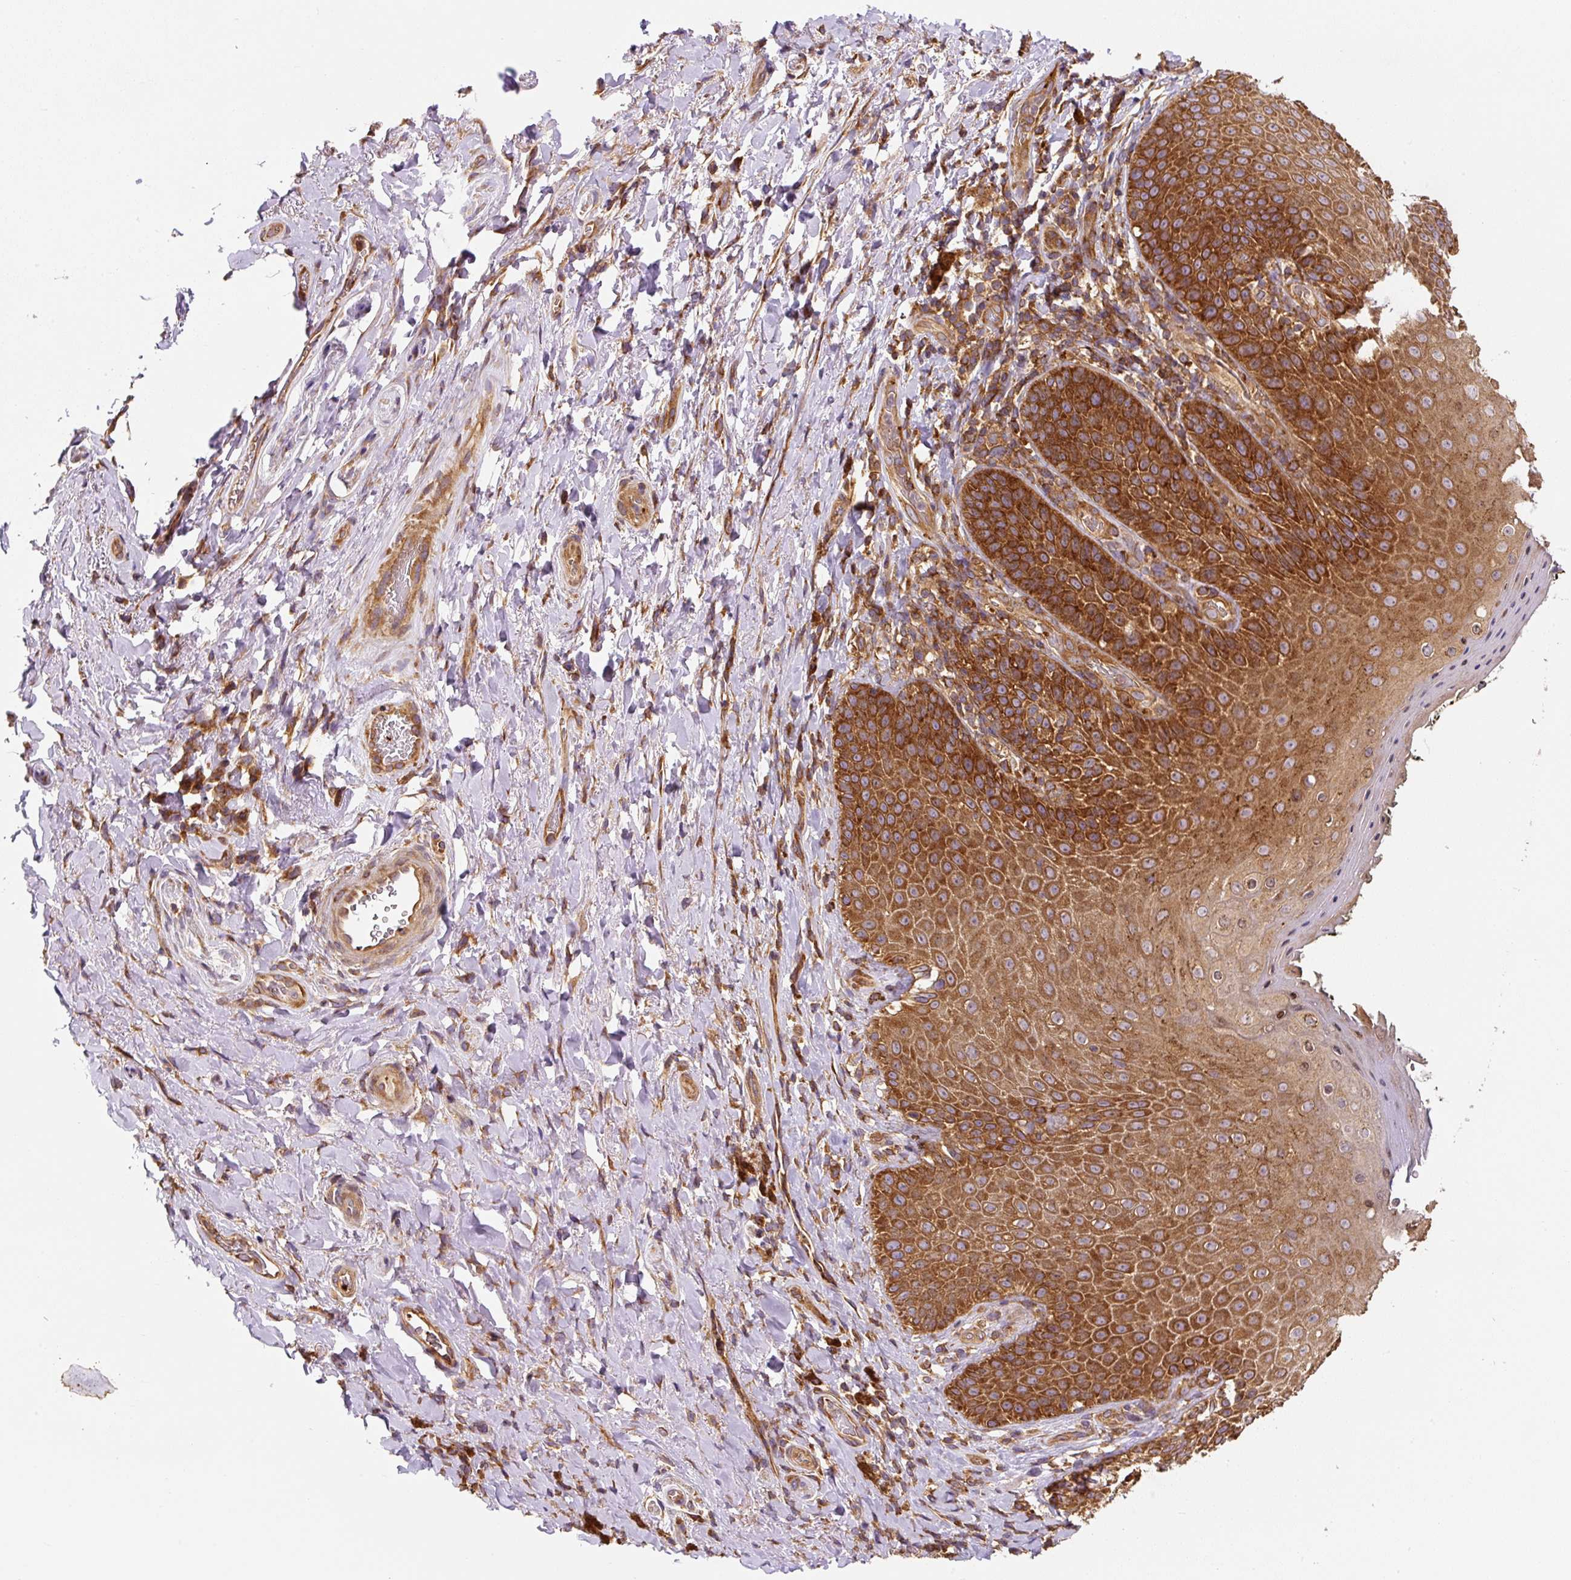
{"staining": {"intensity": "strong", "quantity": ">75%", "location": "cytoplasmic/membranous"}, "tissue": "skin", "cell_type": "Epidermal cells", "image_type": "normal", "snomed": [{"axis": "morphology", "description": "Normal tissue, NOS"}, {"axis": "topography", "description": "Anal"}, {"axis": "topography", "description": "Peripheral nerve tissue"}], "caption": "This micrograph displays immunohistochemistry (IHC) staining of normal skin, with high strong cytoplasmic/membranous positivity in about >75% of epidermal cells.", "gene": "EIF2S2", "patient": {"sex": "male", "age": 53}}